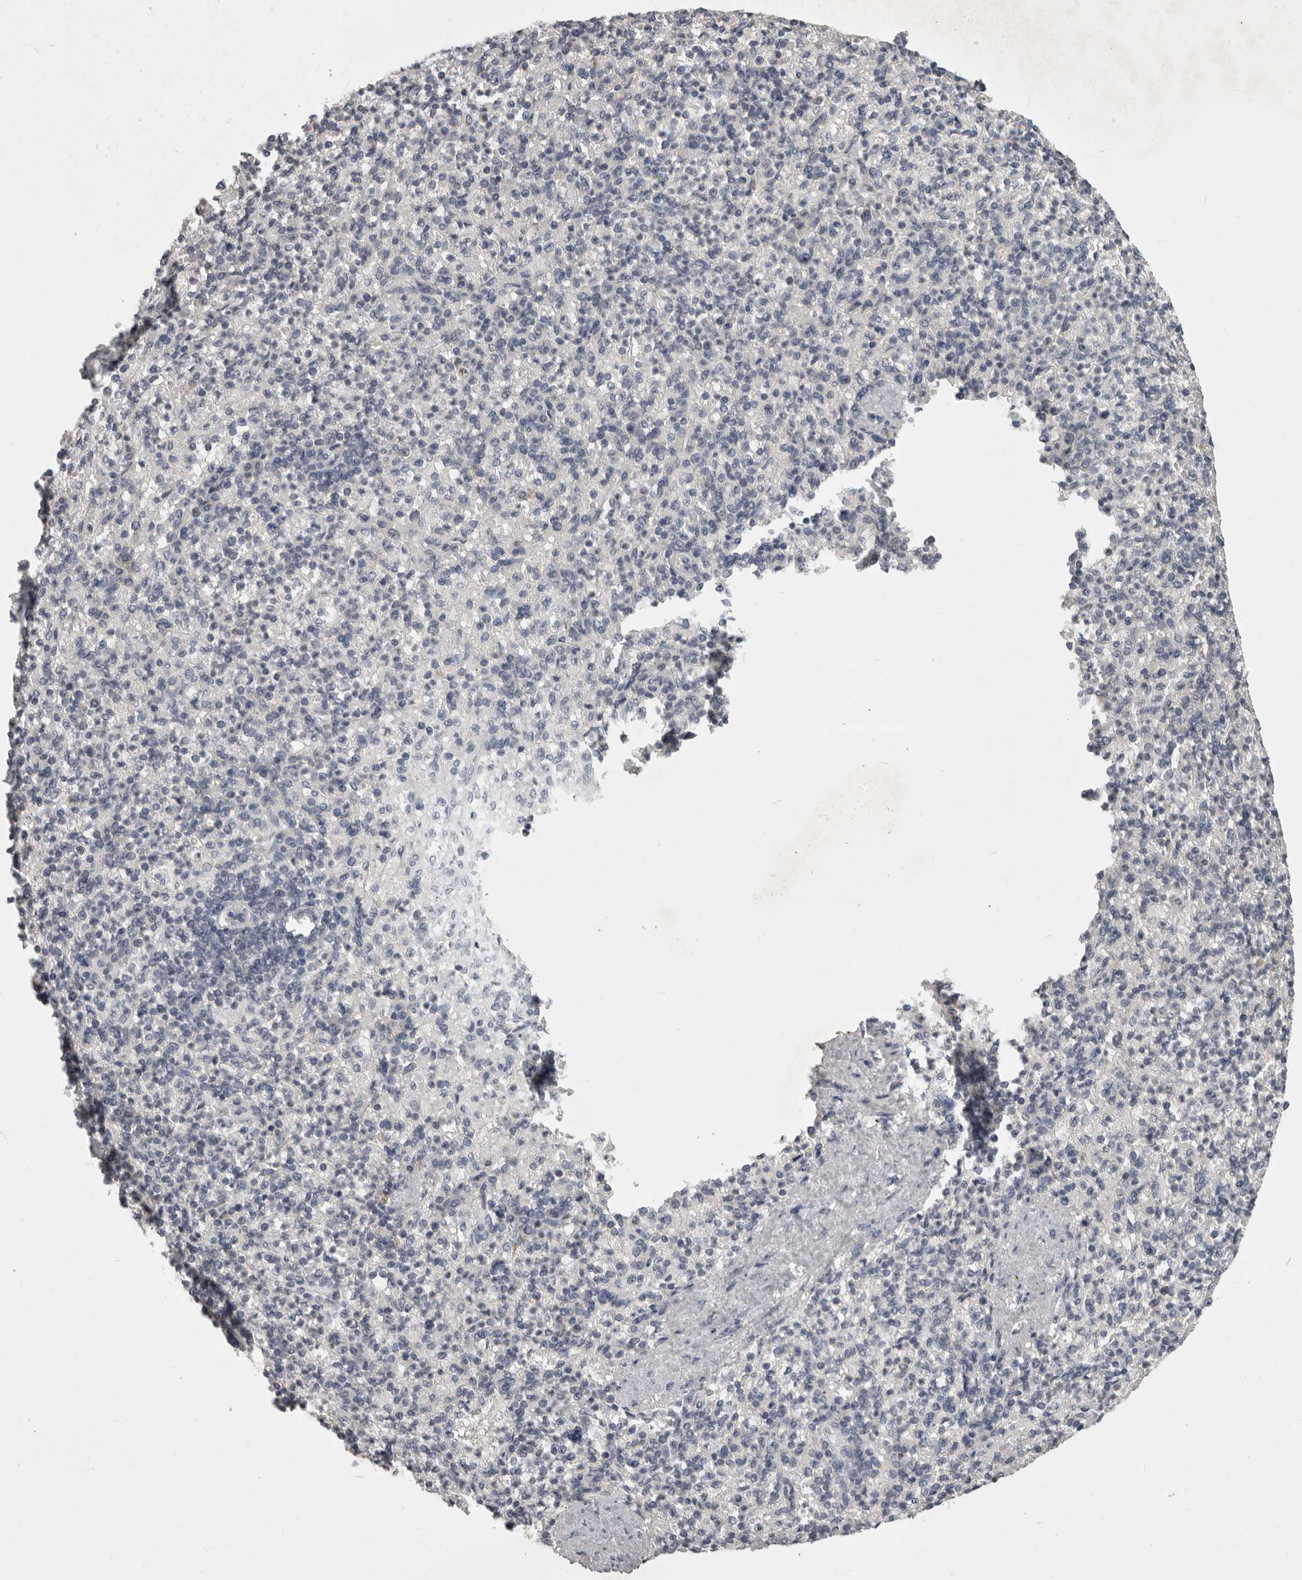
{"staining": {"intensity": "negative", "quantity": "none", "location": "none"}, "tissue": "spleen", "cell_type": "Cells in red pulp", "image_type": "normal", "snomed": [{"axis": "morphology", "description": "Normal tissue, NOS"}, {"axis": "topography", "description": "Spleen"}], "caption": "DAB (3,3'-diaminobenzidine) immunohistochemical staining of unremarkable spleen demonstrates no significant positivity in cells in red pulp.", "gene": "MRTO4", "patient": {"sex": "female", "age": 74}}